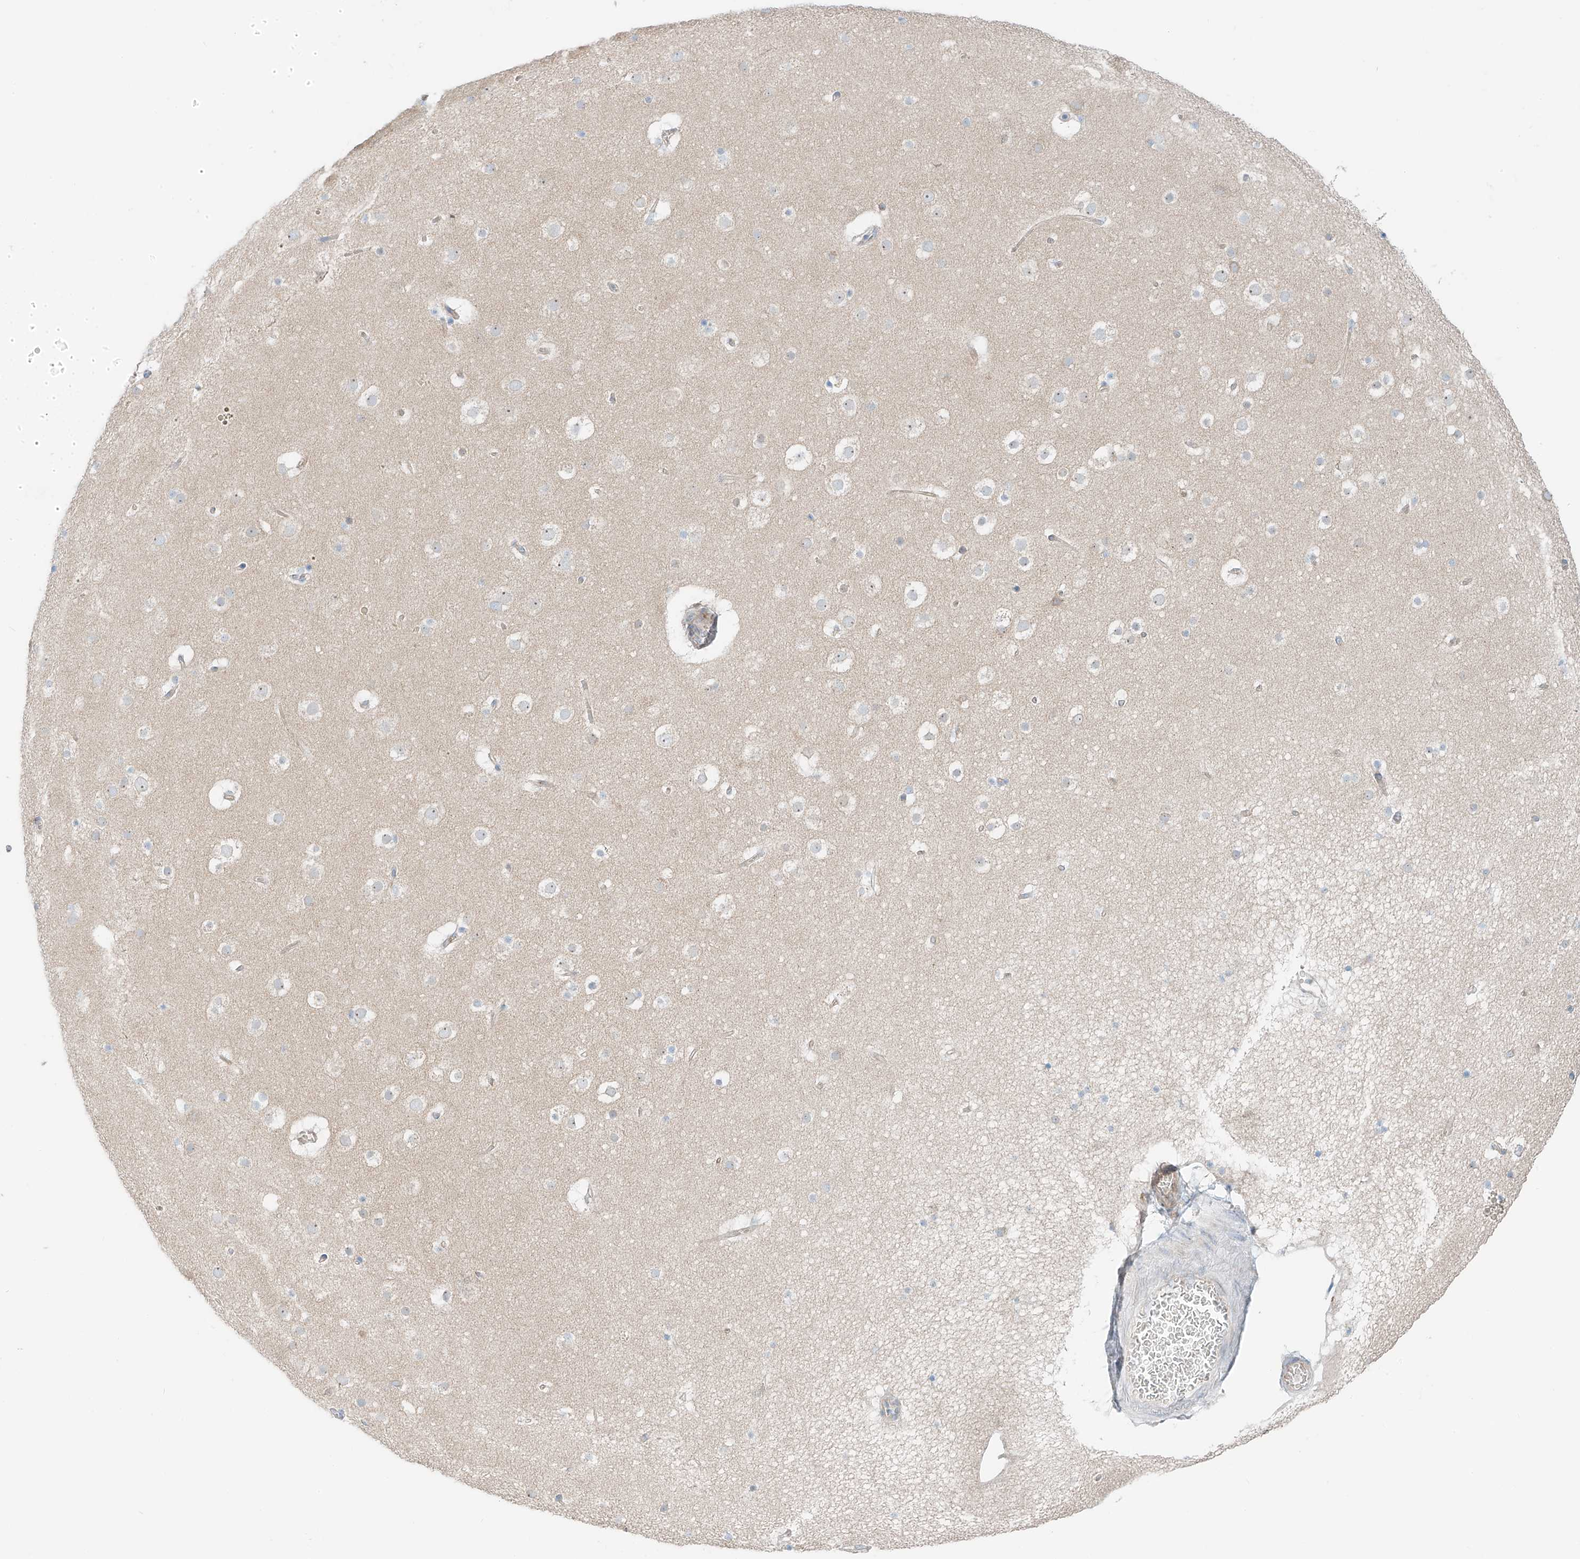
{"staining": {"intensity": "negative", "quantity": "none", "location": "none"}, "tissue": "cerebral cortex", "cell_type": "Endothelial cells", "image_type": "normal", "snomed": [{"axis": "morphology", "description": "Normal tissue, NOS"}, {"axis": "topography", "description": "Cerebral cortex"}], "caption": "Histopathology image shows no protein staining in endothelial cells of unremarkable cerebral cortex. (DAB (3,3'-diaminobenzidine) immunohistochemistry visualized using brightfield microscopy, high magnification).", "gene": "EIPR1", "patient": {"sex": "male", "age": 57}}